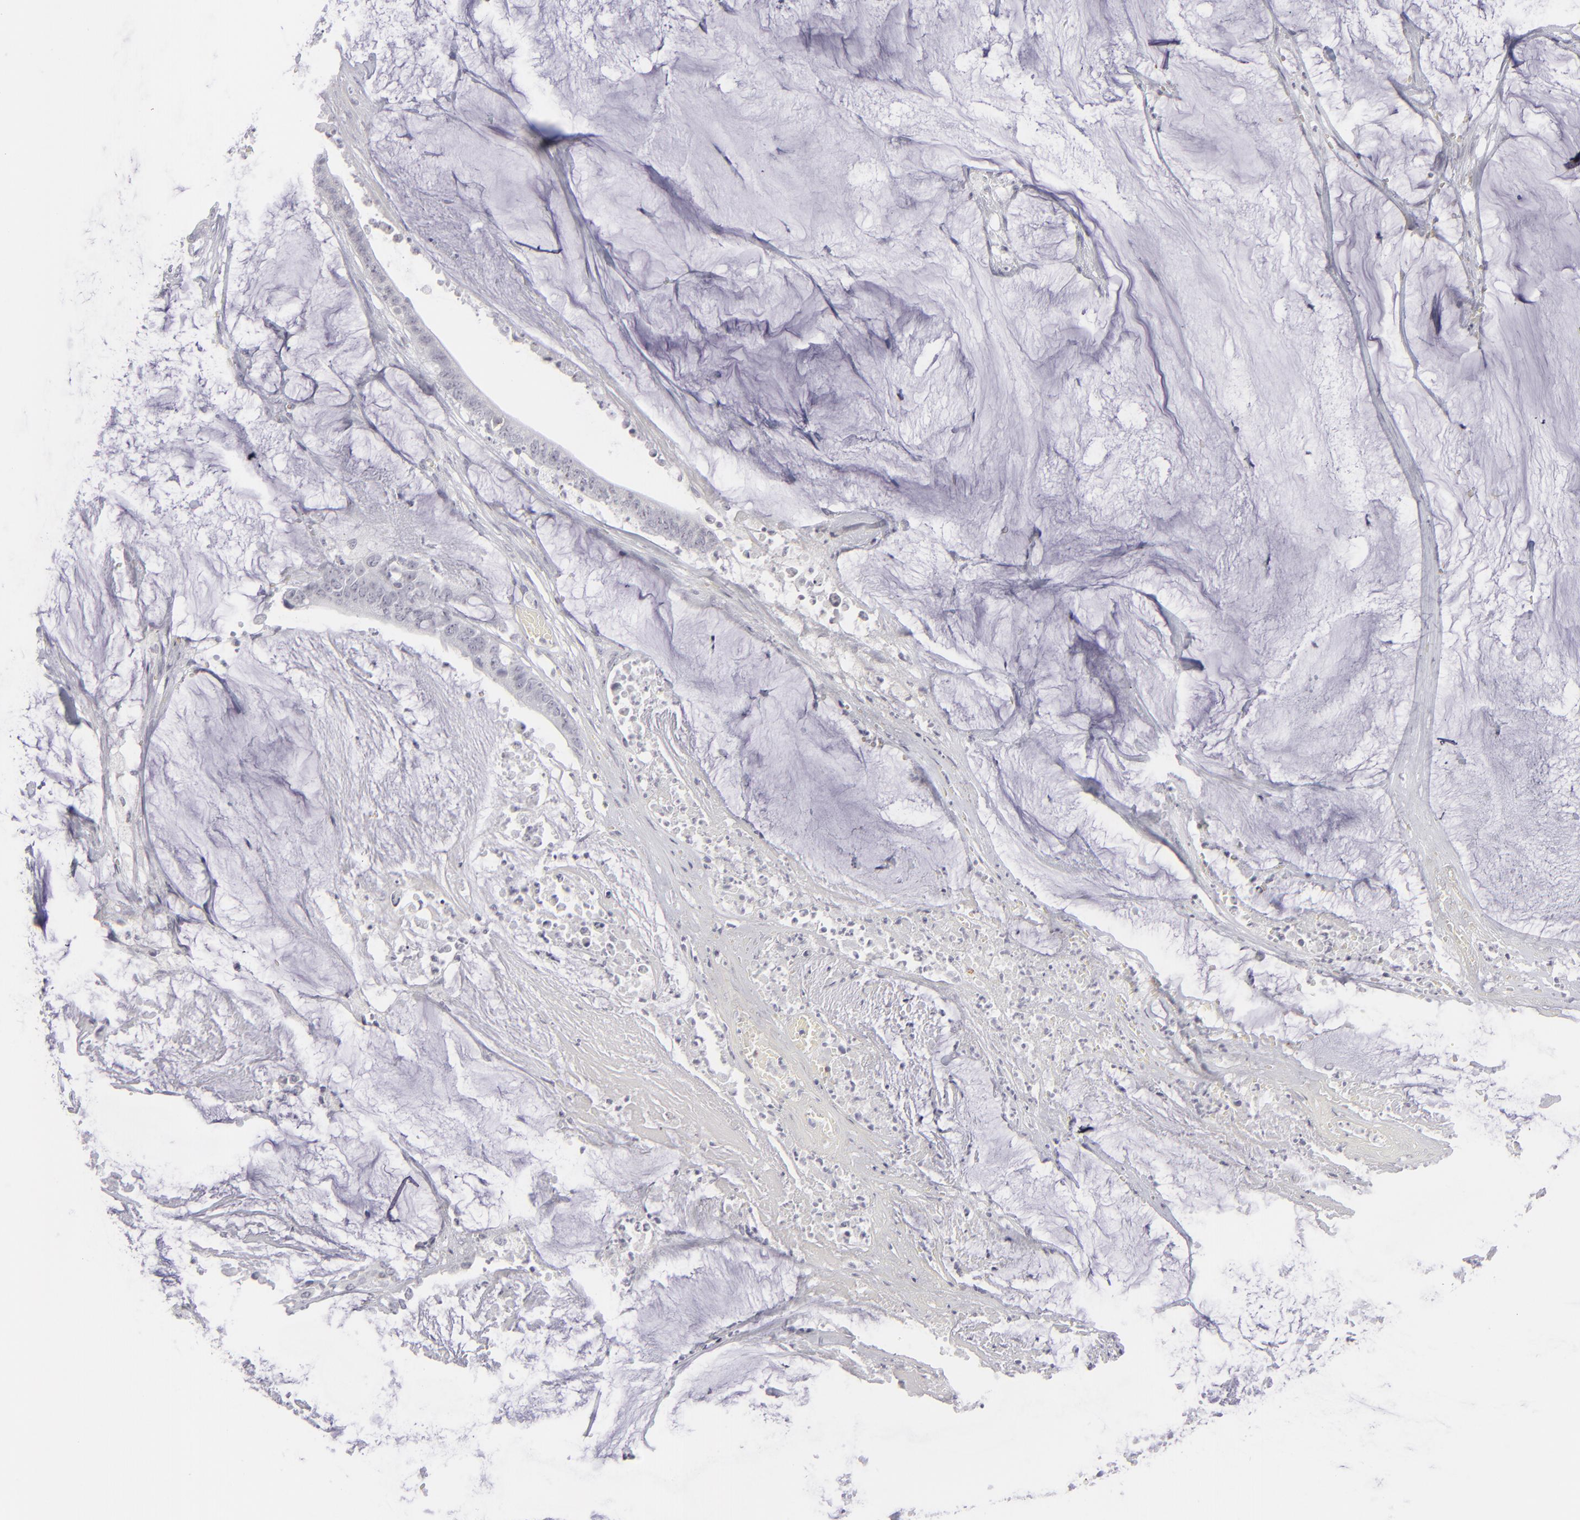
{"staining": {"intensity": "negative", "quantity": "none", "location": "none"}, "tissue": "colorectal cancer", "cell_type": "Tumor cells", "image_type": "cancer", "snomed": [{"axis": "morphology", "description": "Adenocarcinoma, NOS"}, {"axis": "topography", "description": "Rectum"}], "caption": "Immunohistochemical staining of human colorectal cancer demonstrates no significant expression in tumor cells.", "gene": "CD7", "patient": {"sex": "female", "age": 66}}